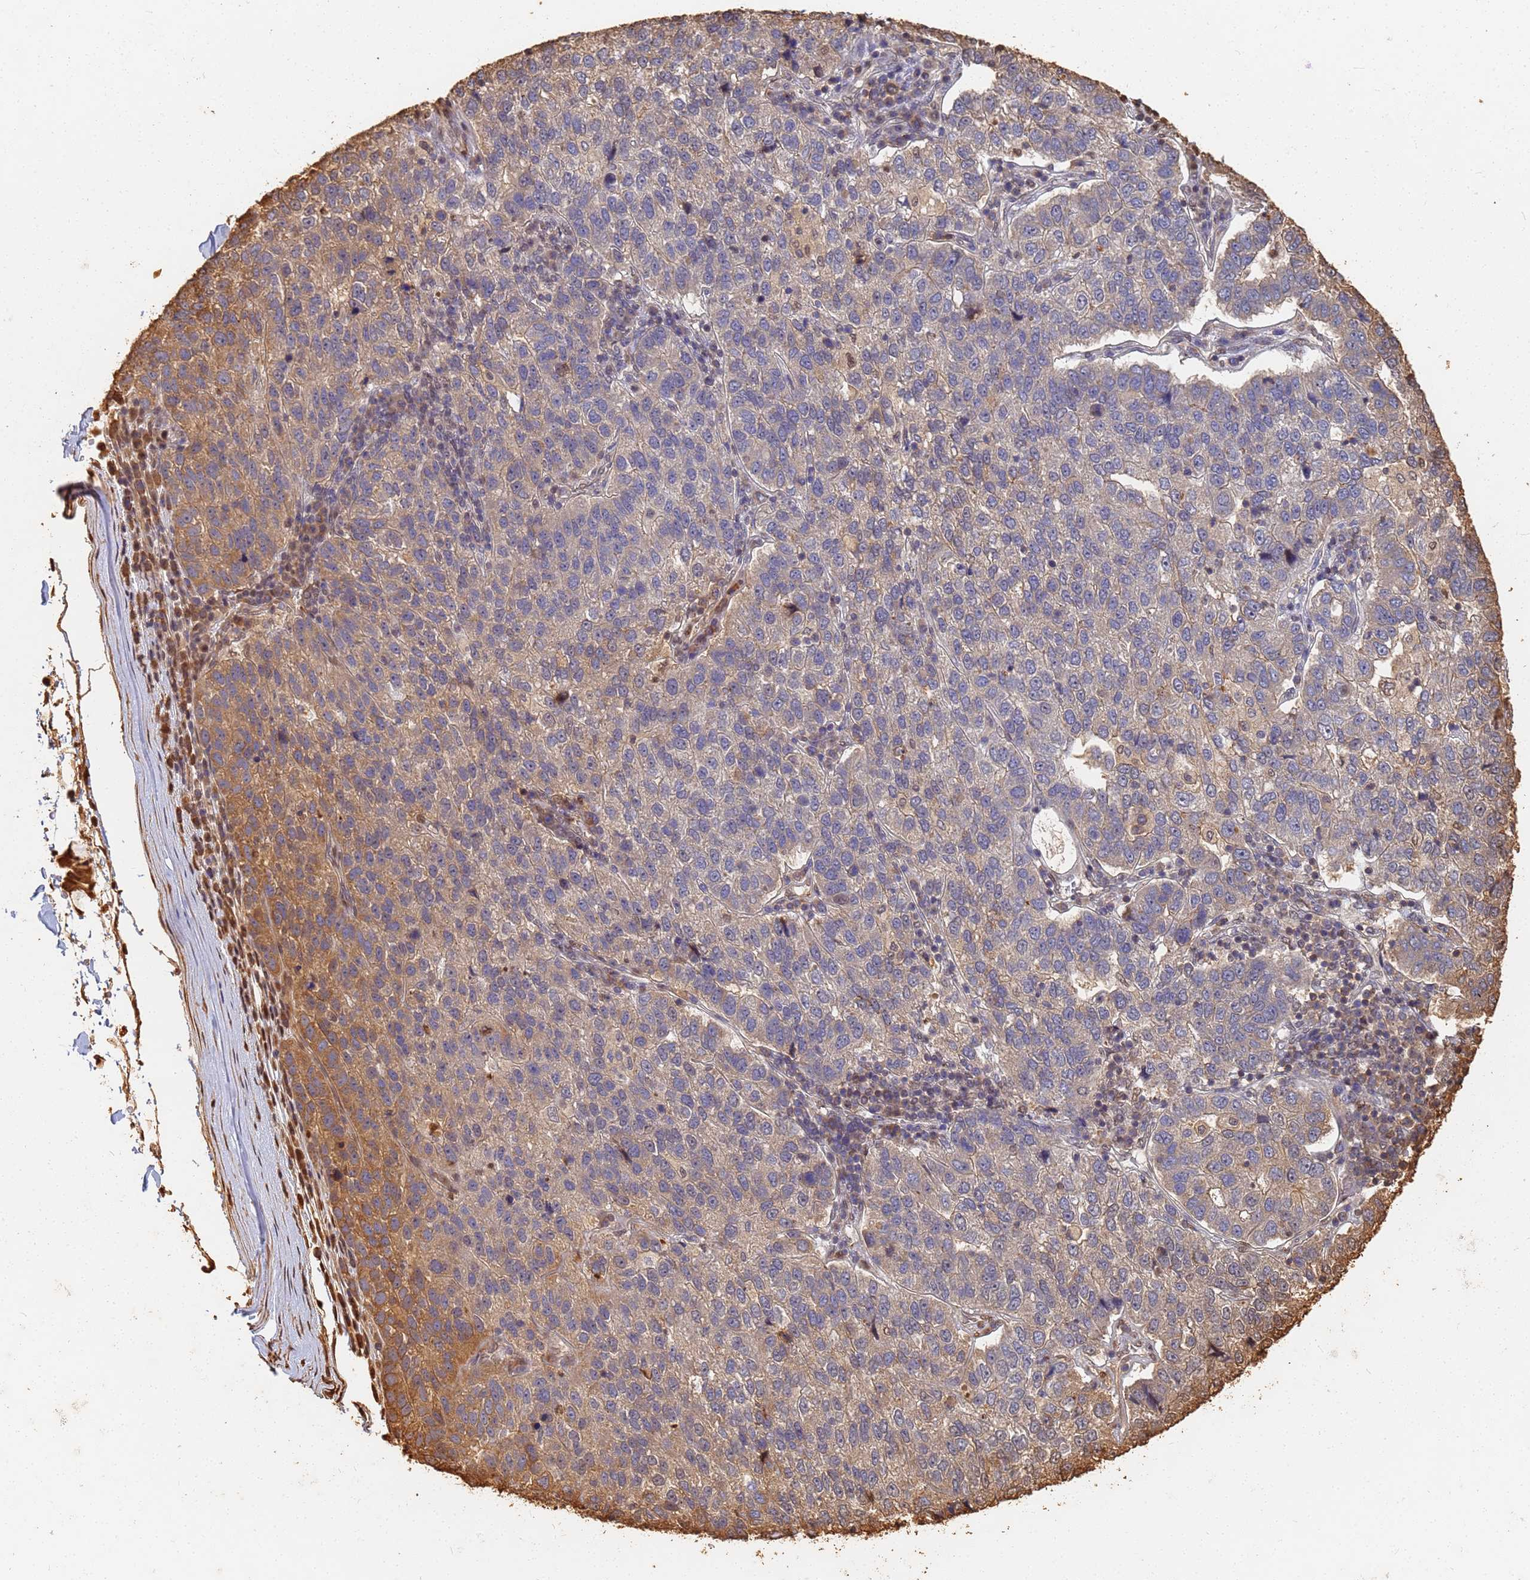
{"staining": {"intensity": "moderate", "quantity": "<25%", "location": "cytoplasmic/membranous"}, "tissue": "pancreatic cancer", "cell_type": "Tumor cells", "image_type": "cancer", "snomed": [{"axis": "morphology", "description": "Adenocarcinoma, NOS"}, {"axis": "topography", "description": "Pancreas"}], "caption": "Immunohistochemical staining of pancreatic cancer (adenocarcinoma) reveals low levels of moderate cytoplasmic/membranous protein staining in approximately <25% of tumor cells.", "gene": "JAK2", "patient": {"sex": "female", "age": 61}}